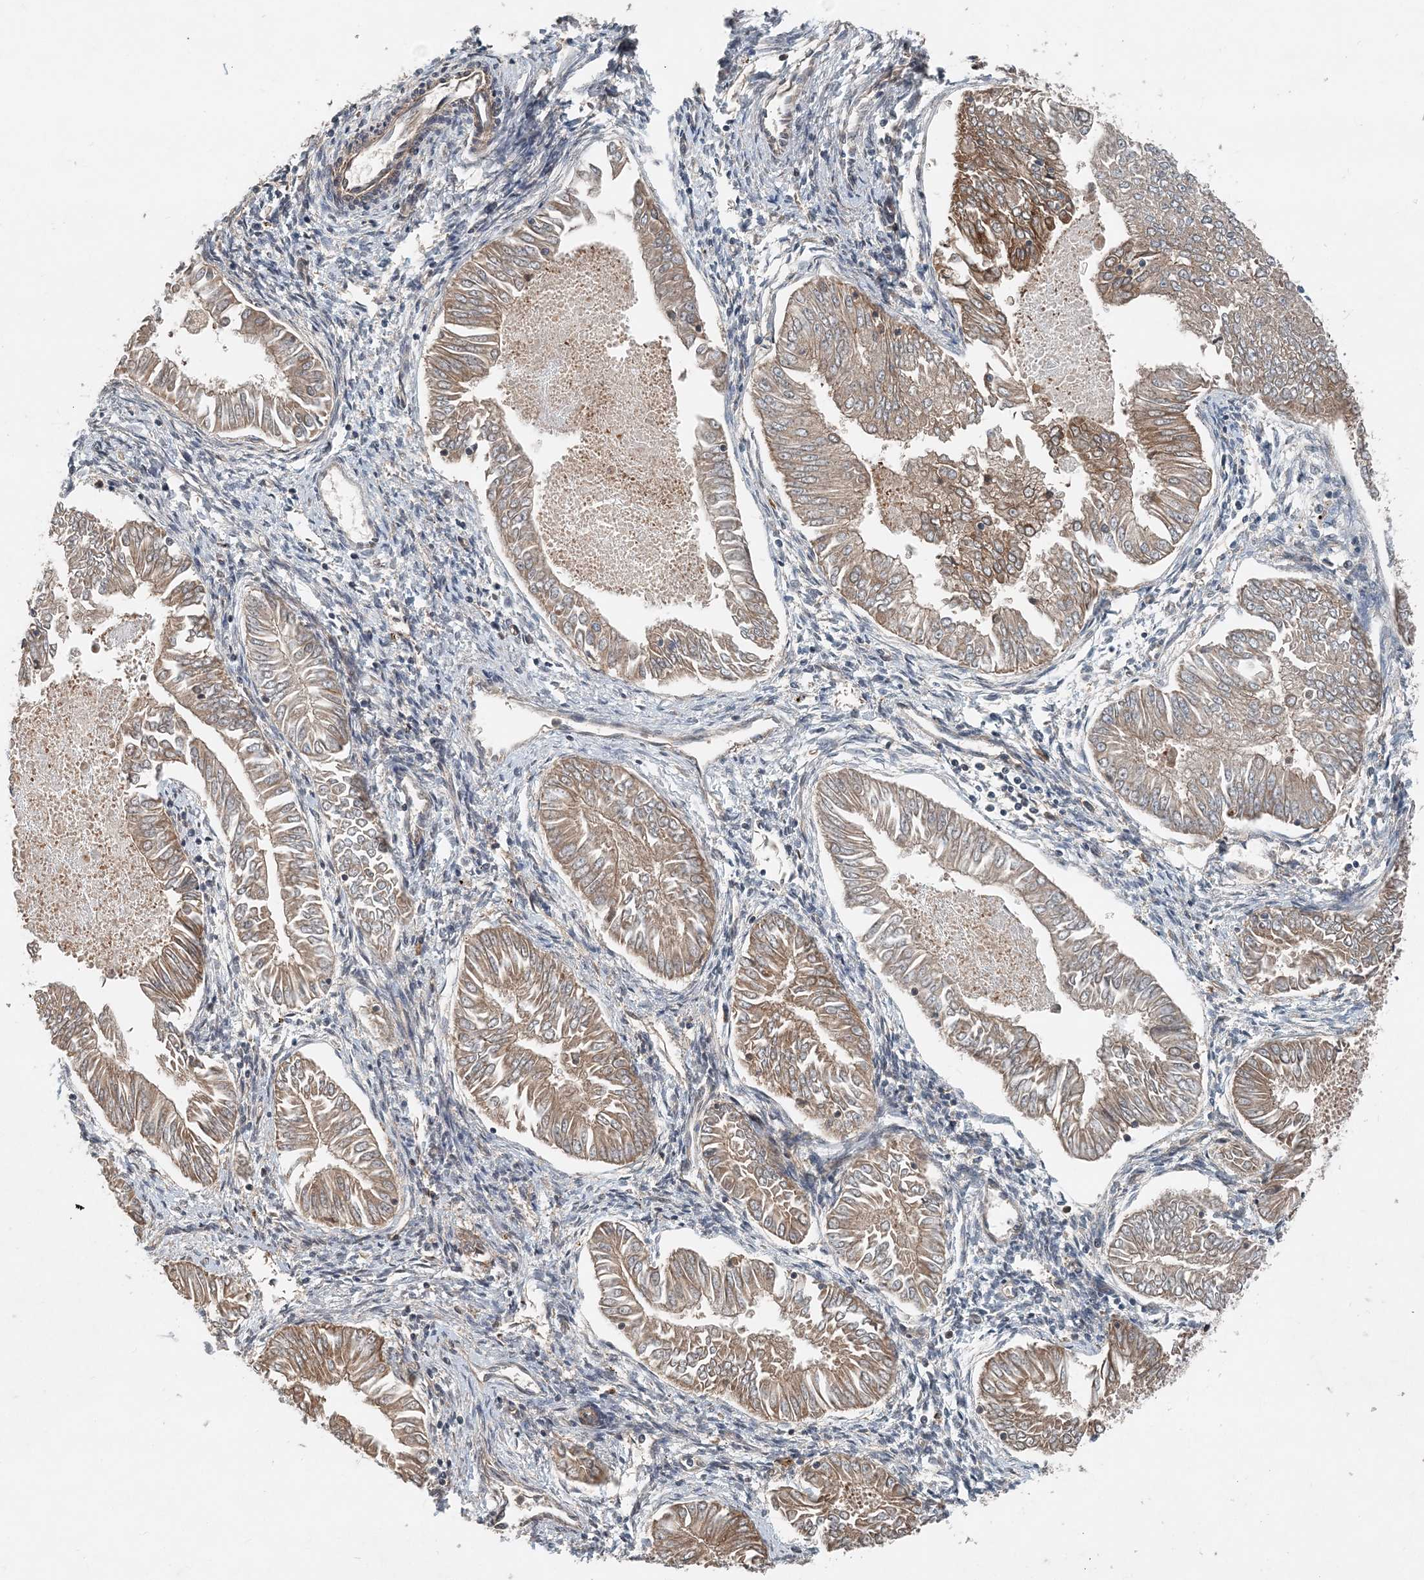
{"staining": {"intensity": "weak", "quantity": ">75%", "location": "cytoplasmic/membranous"}, "tissue": "endometrial cancer", "cell_type": "Tumor cells", "image_type": "cancer", "snomed": [{"axis": "morphology", "description": "Adenocarcinoma, NOS"}, {"axis": "topography", "description": "Endometrium"}], "caption": "Tumor cells exhibit low levels of weak cytoplasmic/membranous expression in about >75% of cells in human endometrial cancer.", "gene": "SMPD3", "patient": {"sex": "female", "age": 53}}